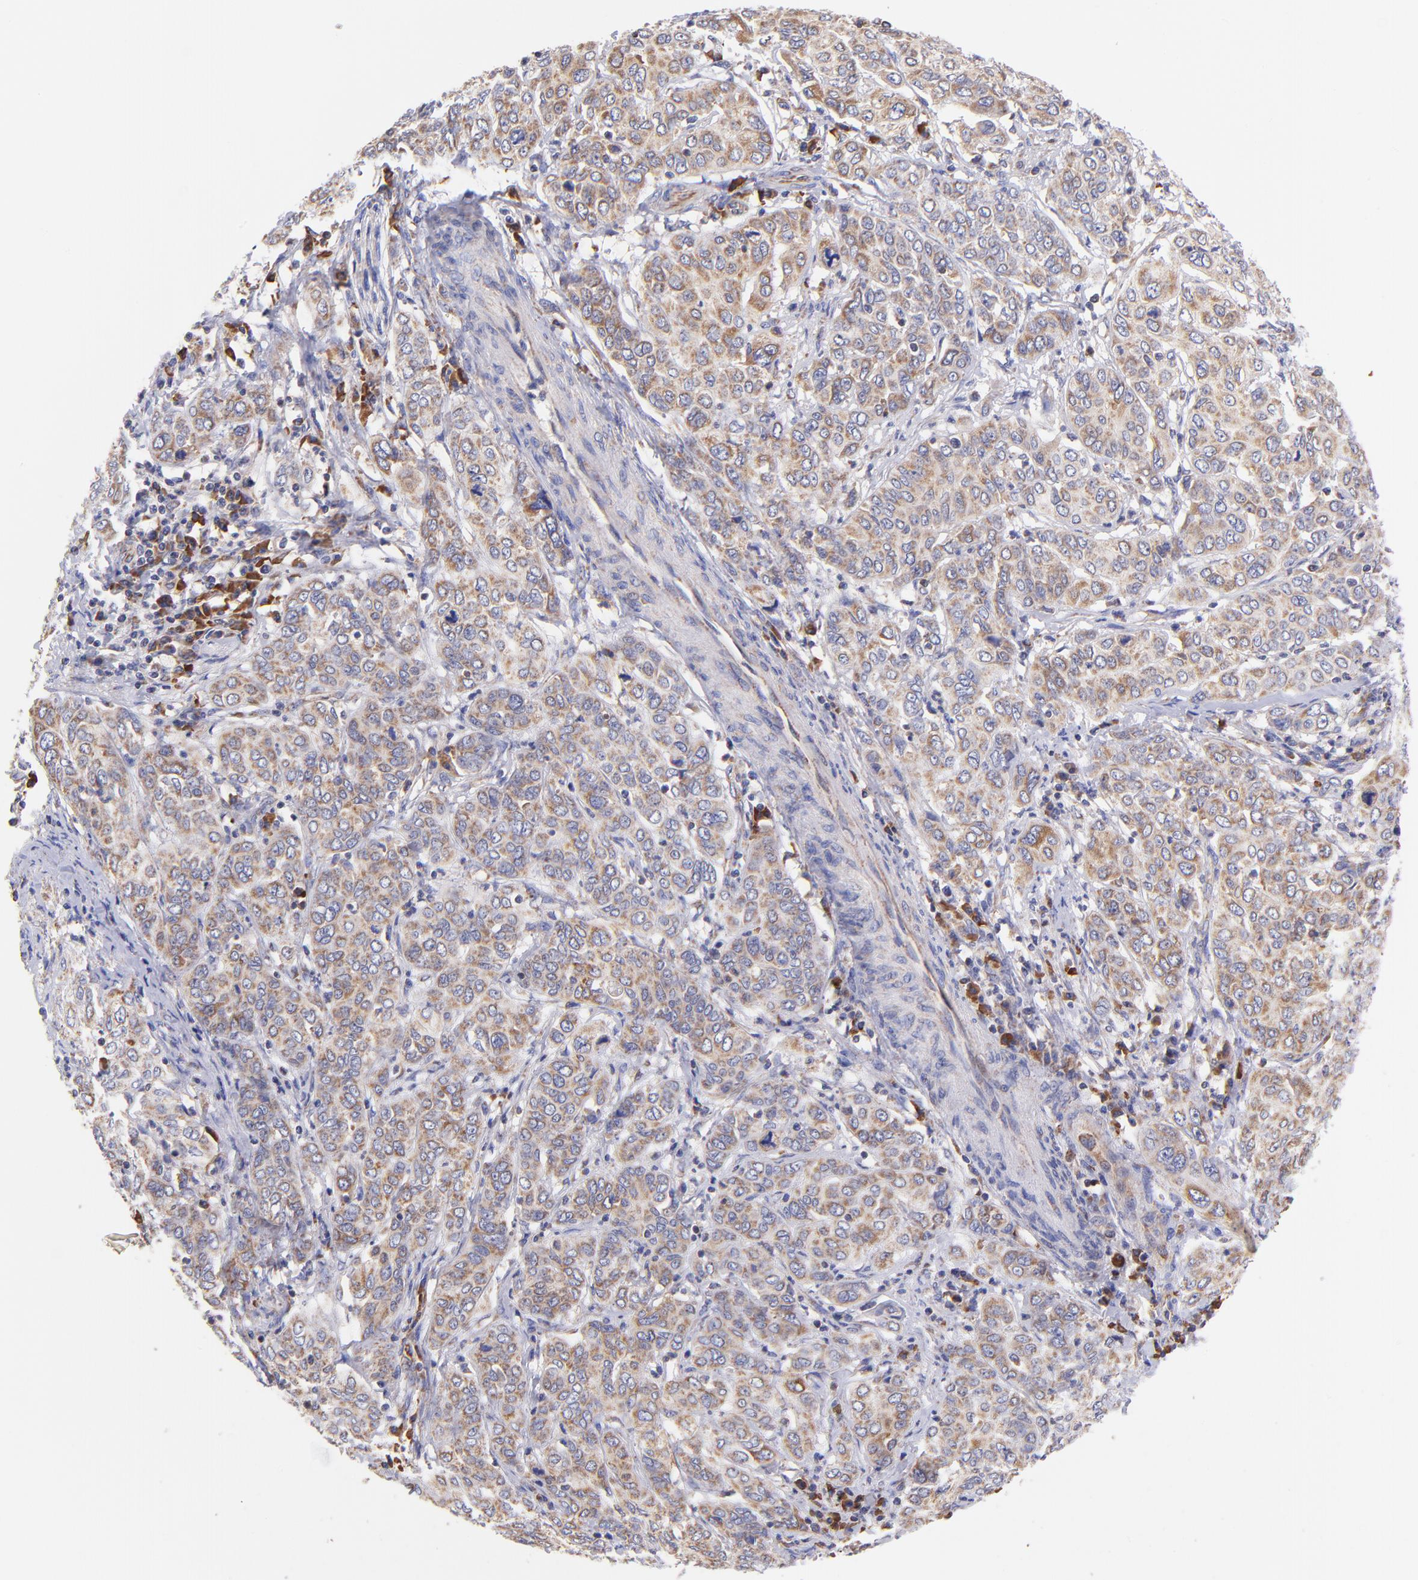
{"staining": {"intensity": "weak", "quantity": ">75%", "location": "cytoplasmic/membranous"}, "tissue": "cervical cancer", "cell_type": "Tumor cells", "image_type": "cancer", "snomed": [{"axis": "morphology", "description": "Squamous cell carcinoma, NOS"}, {"axis": "topography", "description": "Cervix"}], "caption": "Immunohistochemistry (DAB (3,3'-diaminobenzidine)) staining of human squamous cell carcinoma (cervical) shows weak cytoplasmic/membranous protein expression in approximately >75% of tumor cells.", "gene": "PREX1", "patient": {"sex": "female", "age": 38}}